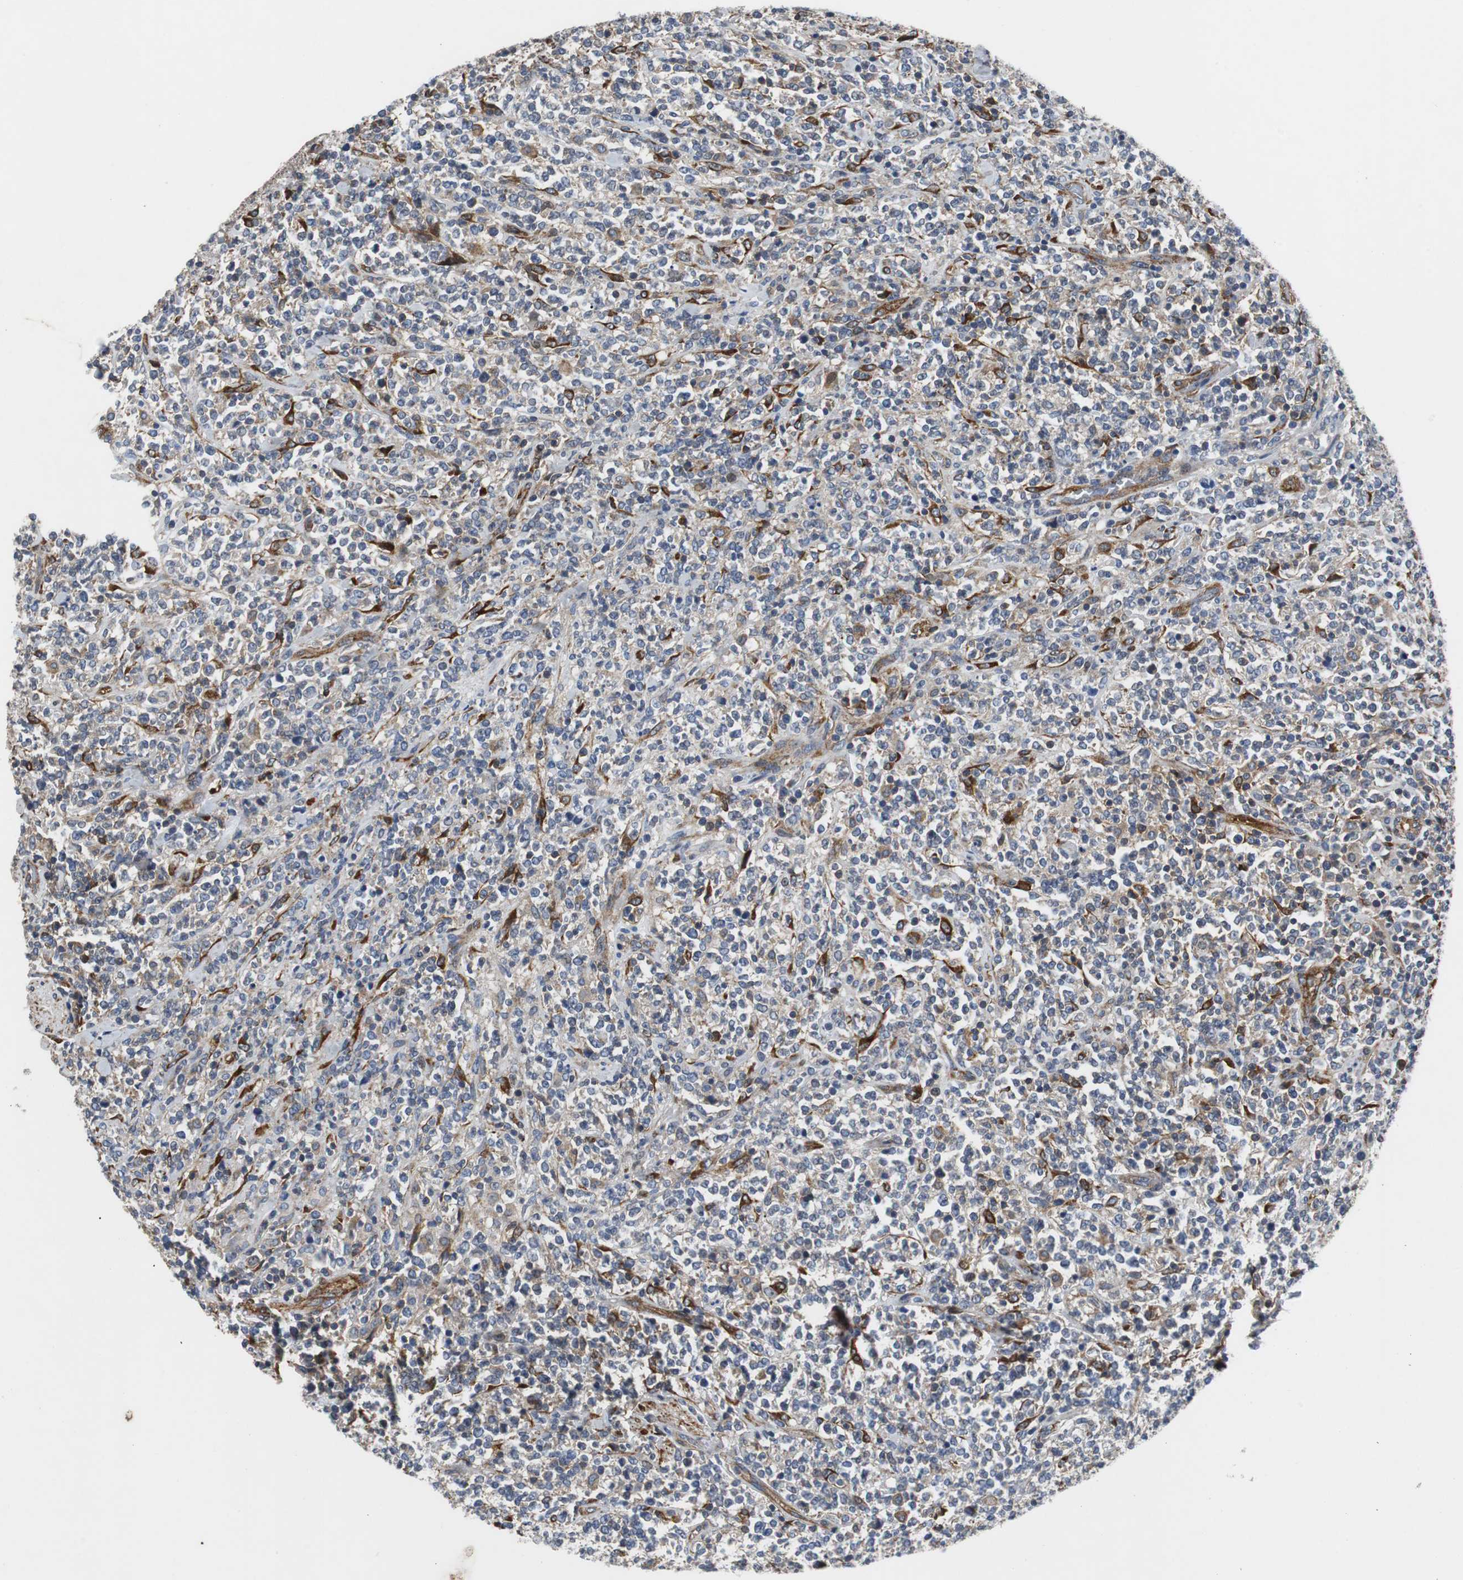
{"staining": {"intensity": "weak", "quantity": "25%-75%", "location": "cytoplasmic/membranous"}, "tissue": "lymphoma", "cell_type": "Tumor cells", "image_type": "cancer", "snomed": [{"axis": "morphology", "description": "Malignant lymphoma, non-Hodgkin's type, High grade"}, {"axis": "topography", "description": "Soft tissue"}], "caption": "Immunohistochemical staining of human lymphoma exhibits low levels of weak cytoplasmic/membranous expression in approximately 25%-75% of tumor cells.", "gene": "ISCU", "patient": {"sex": "male", "age": 18}}